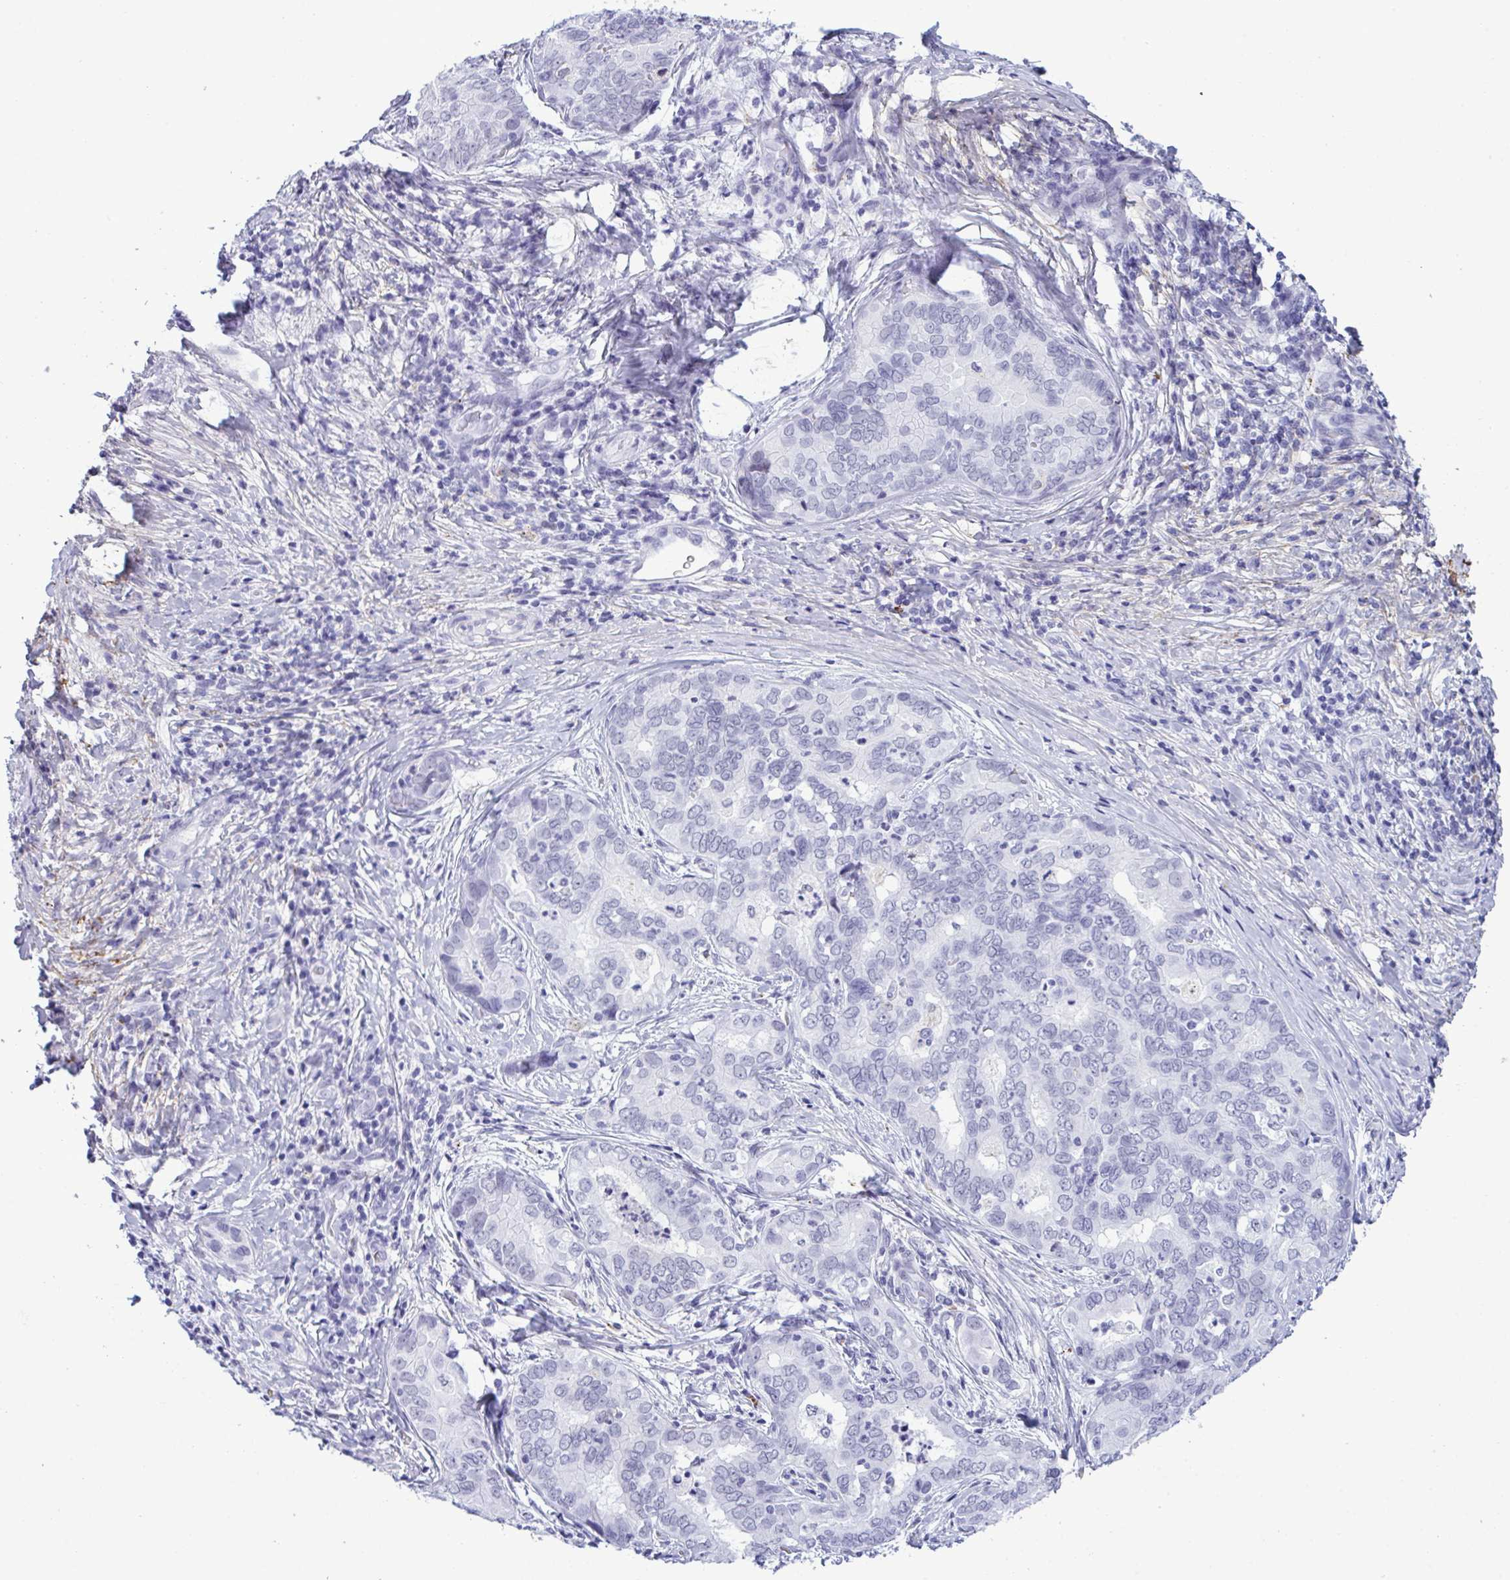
{"staining": {"intensity": "negative", "quantity": "none", "location": "none"}, "tissue": "liver cancer", "cell_type": "Tumor cells", "image_type": "cancer", "snomed": [{"axis": "morphology", "description": "Cholangiocarcinoma"}, {"axis": "topography", "description": "Liver"}], "caption": "Tumor cells show no significant expression in cholangiocarcinoma (liver).", "gene": "ELN", "patient": {"sex": "female", "age": 64}}